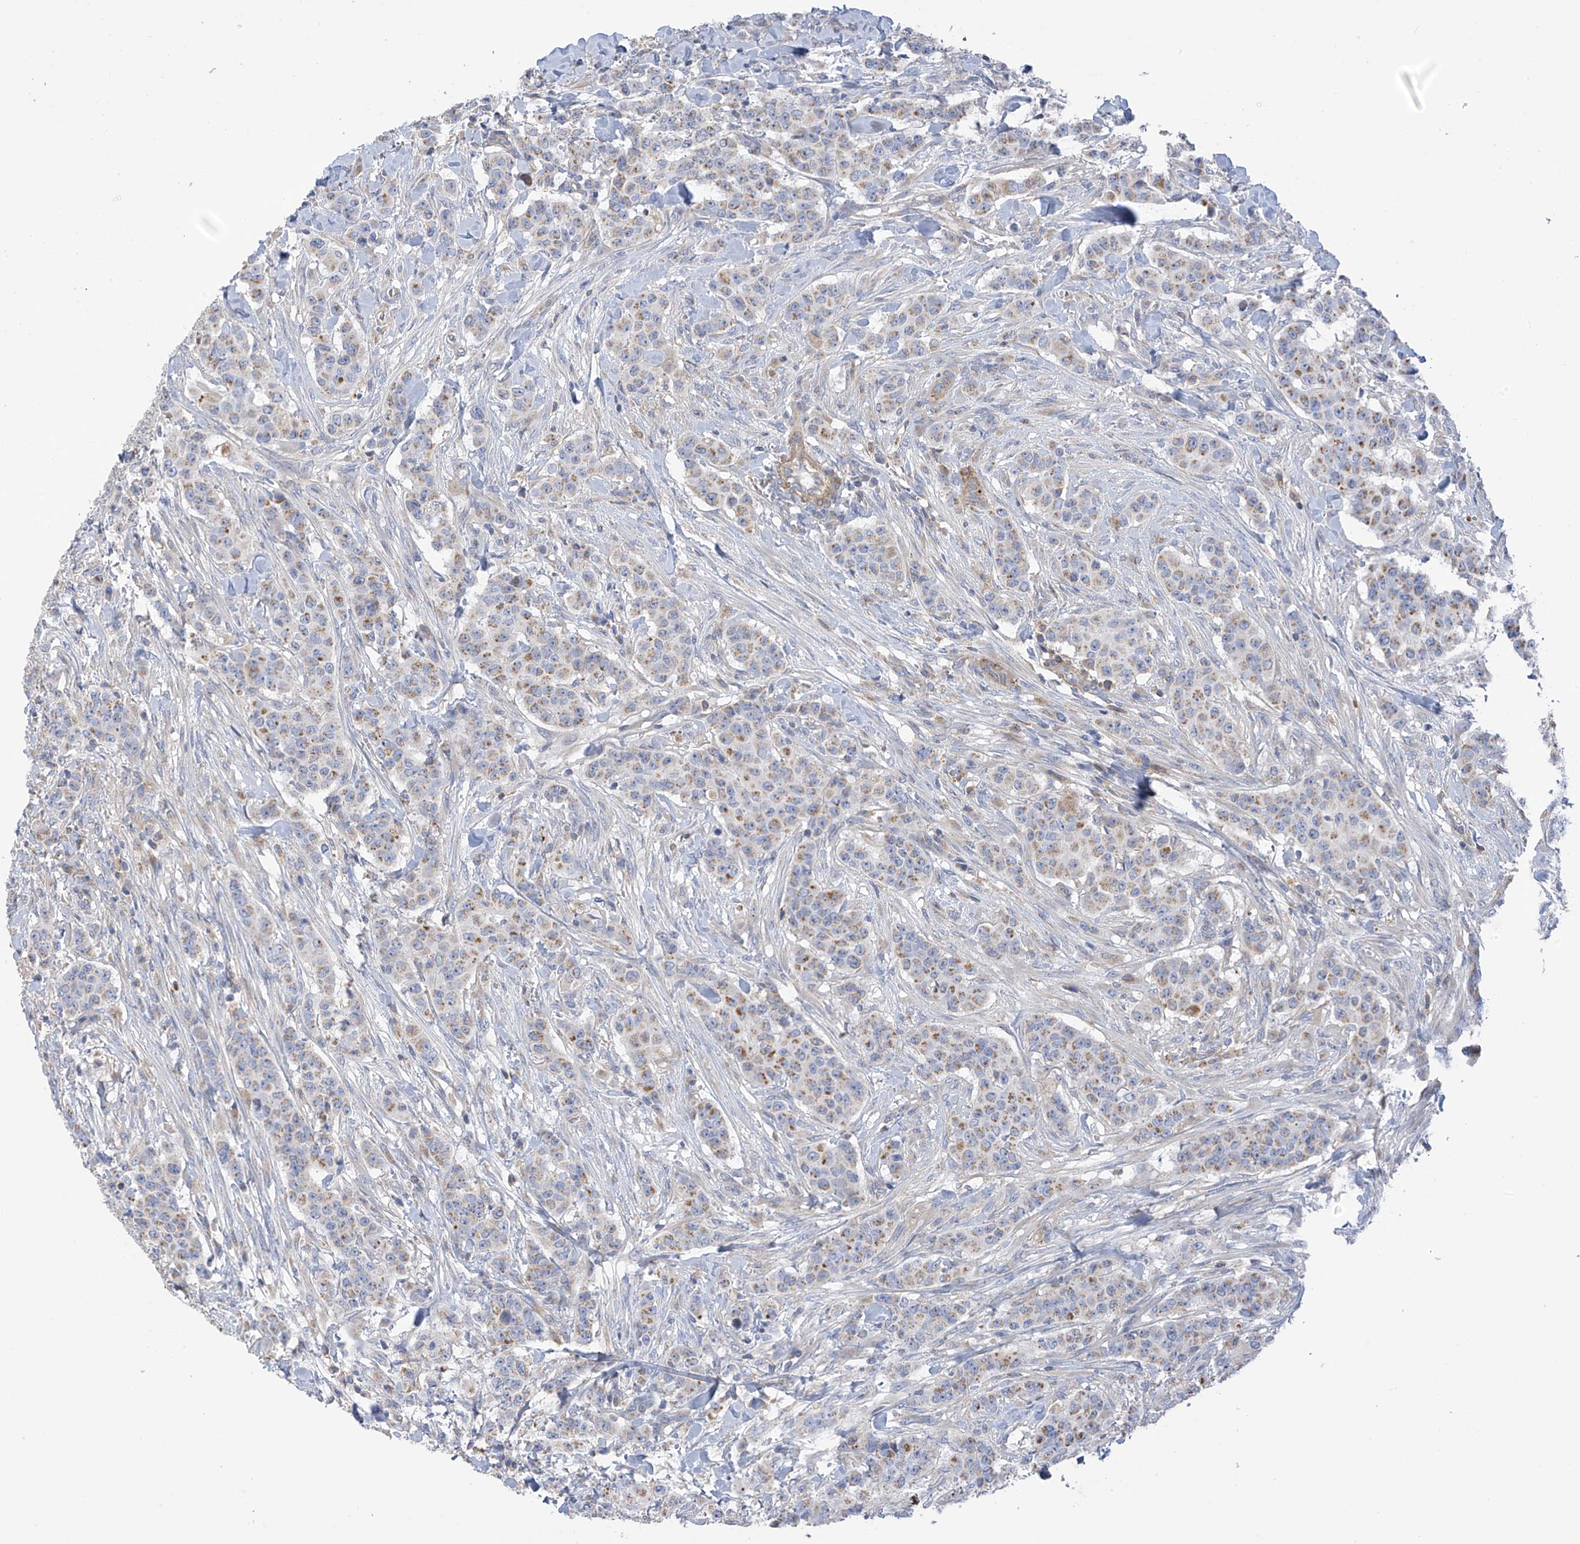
{"staining": {"intensity": "moderate", "quantity": "25%-75%", "location": "cytoplasmic/membranous"}, "tissue": "breast cancer", "cell_type": "Tumor cells", "image_type": "cancer", "snomed": [{"axis": "morphology", "description": "Duct carcinoma"}, {"axis": "topography", "description": "Breast"}], "caption": "Brown immunohistochemical staining in human breast invasive ductal carcinoma demonstrates moderate cytoplasmic/membranous positivity in approximately 25%-75% of tumor cells.", "gene": "ITM2B", "patient": {"sex": "female", "age": 40}}